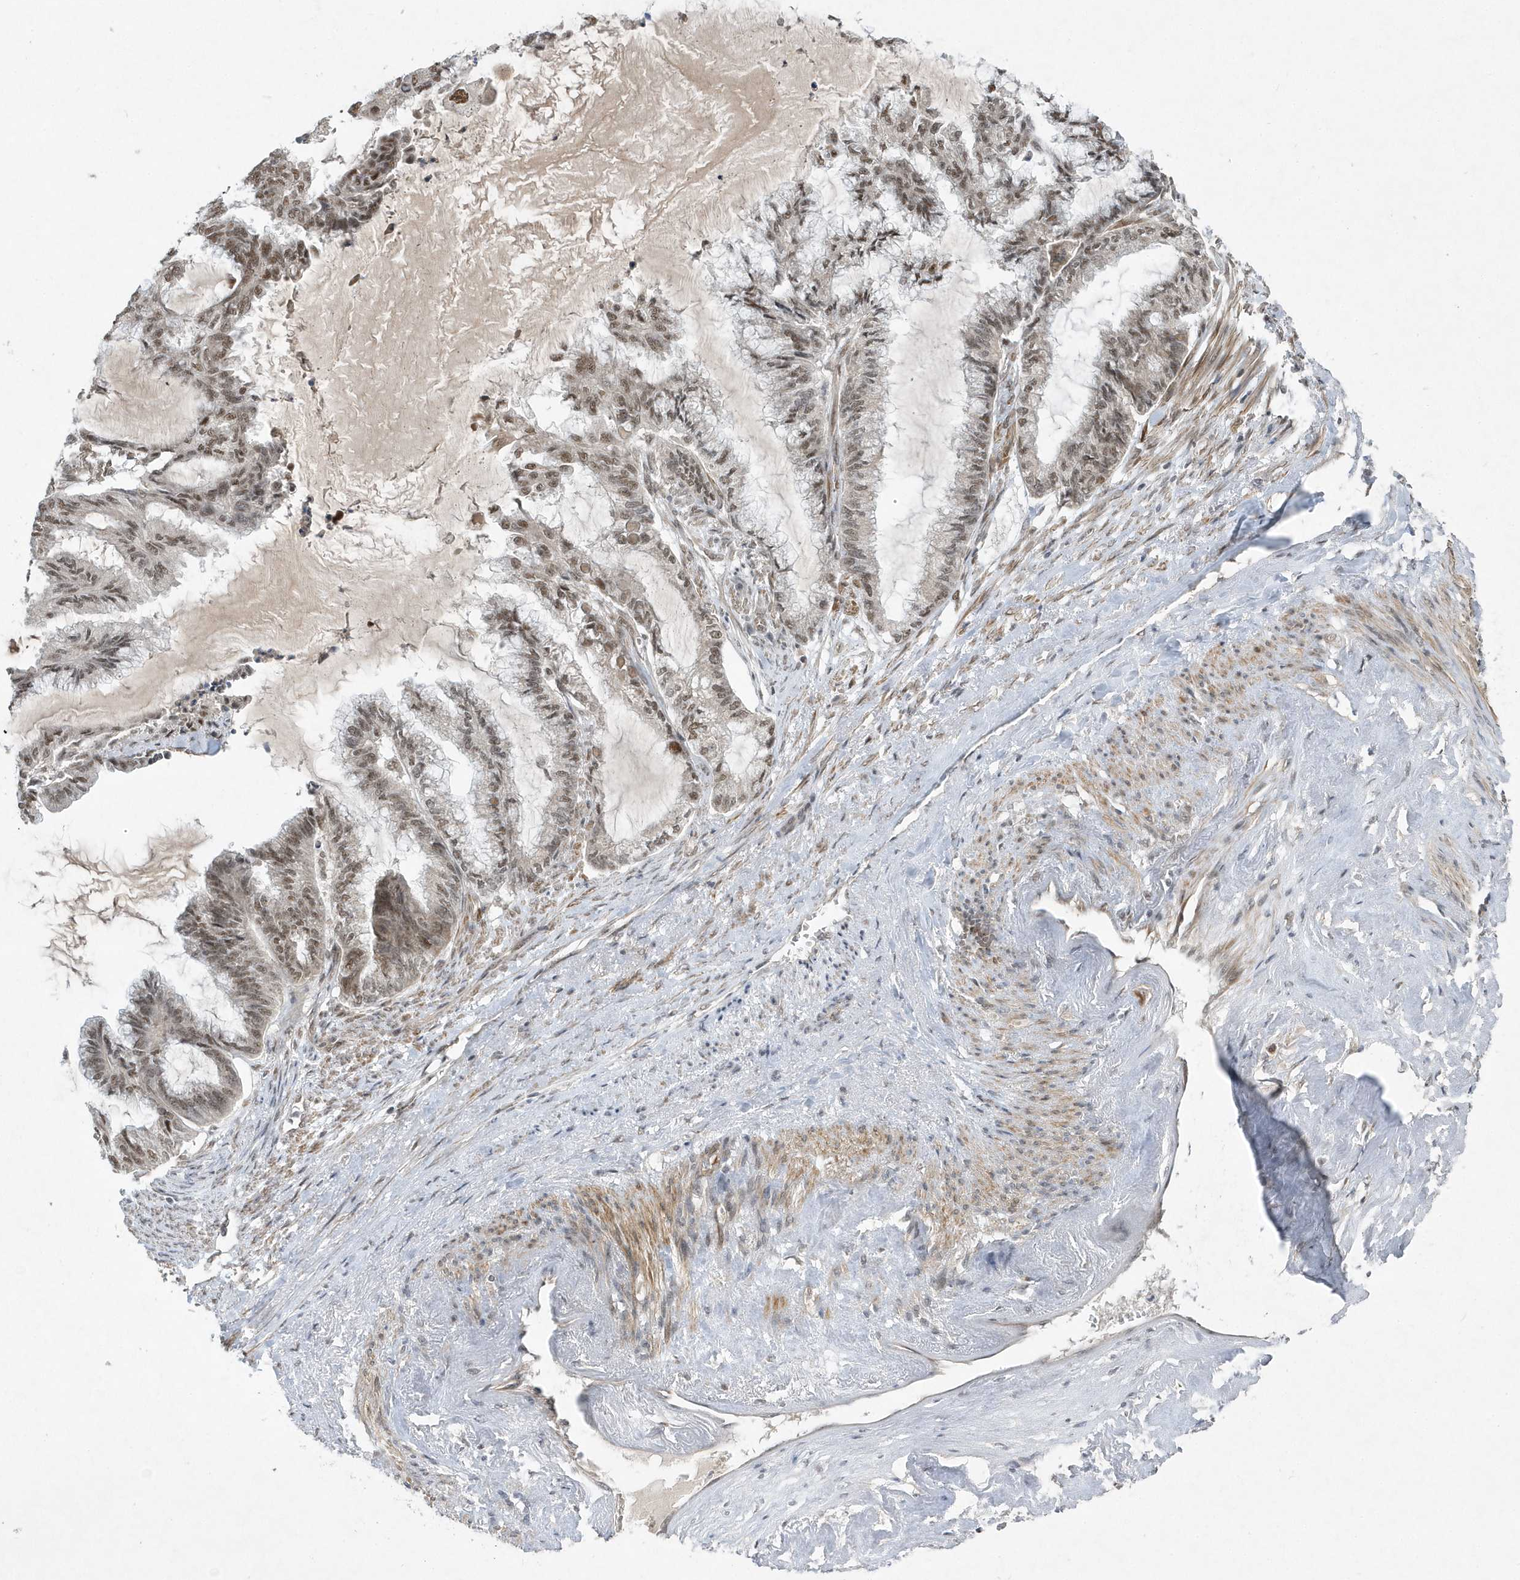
{"staining": {"intensity": "moderate", "quantity": ">75%", "location": "nuclear"}, "tissue": "endometrial cancer", "cell_type": "Tumor cells", "image_type": "cancer", "snomed": [{"axis": "morphology", "description": "Adenocarcinoma, NOS"}, {"axis": "topography", "description": "Endometrium"}], "caption": "This is an image of immunohistochemistry staining of adenocarcinoma (endometrial), which shows moderate positivity in the nuclear of tumor cells.", "gene": "MXI1", "patient": {"sex": "female", "age": 86}}